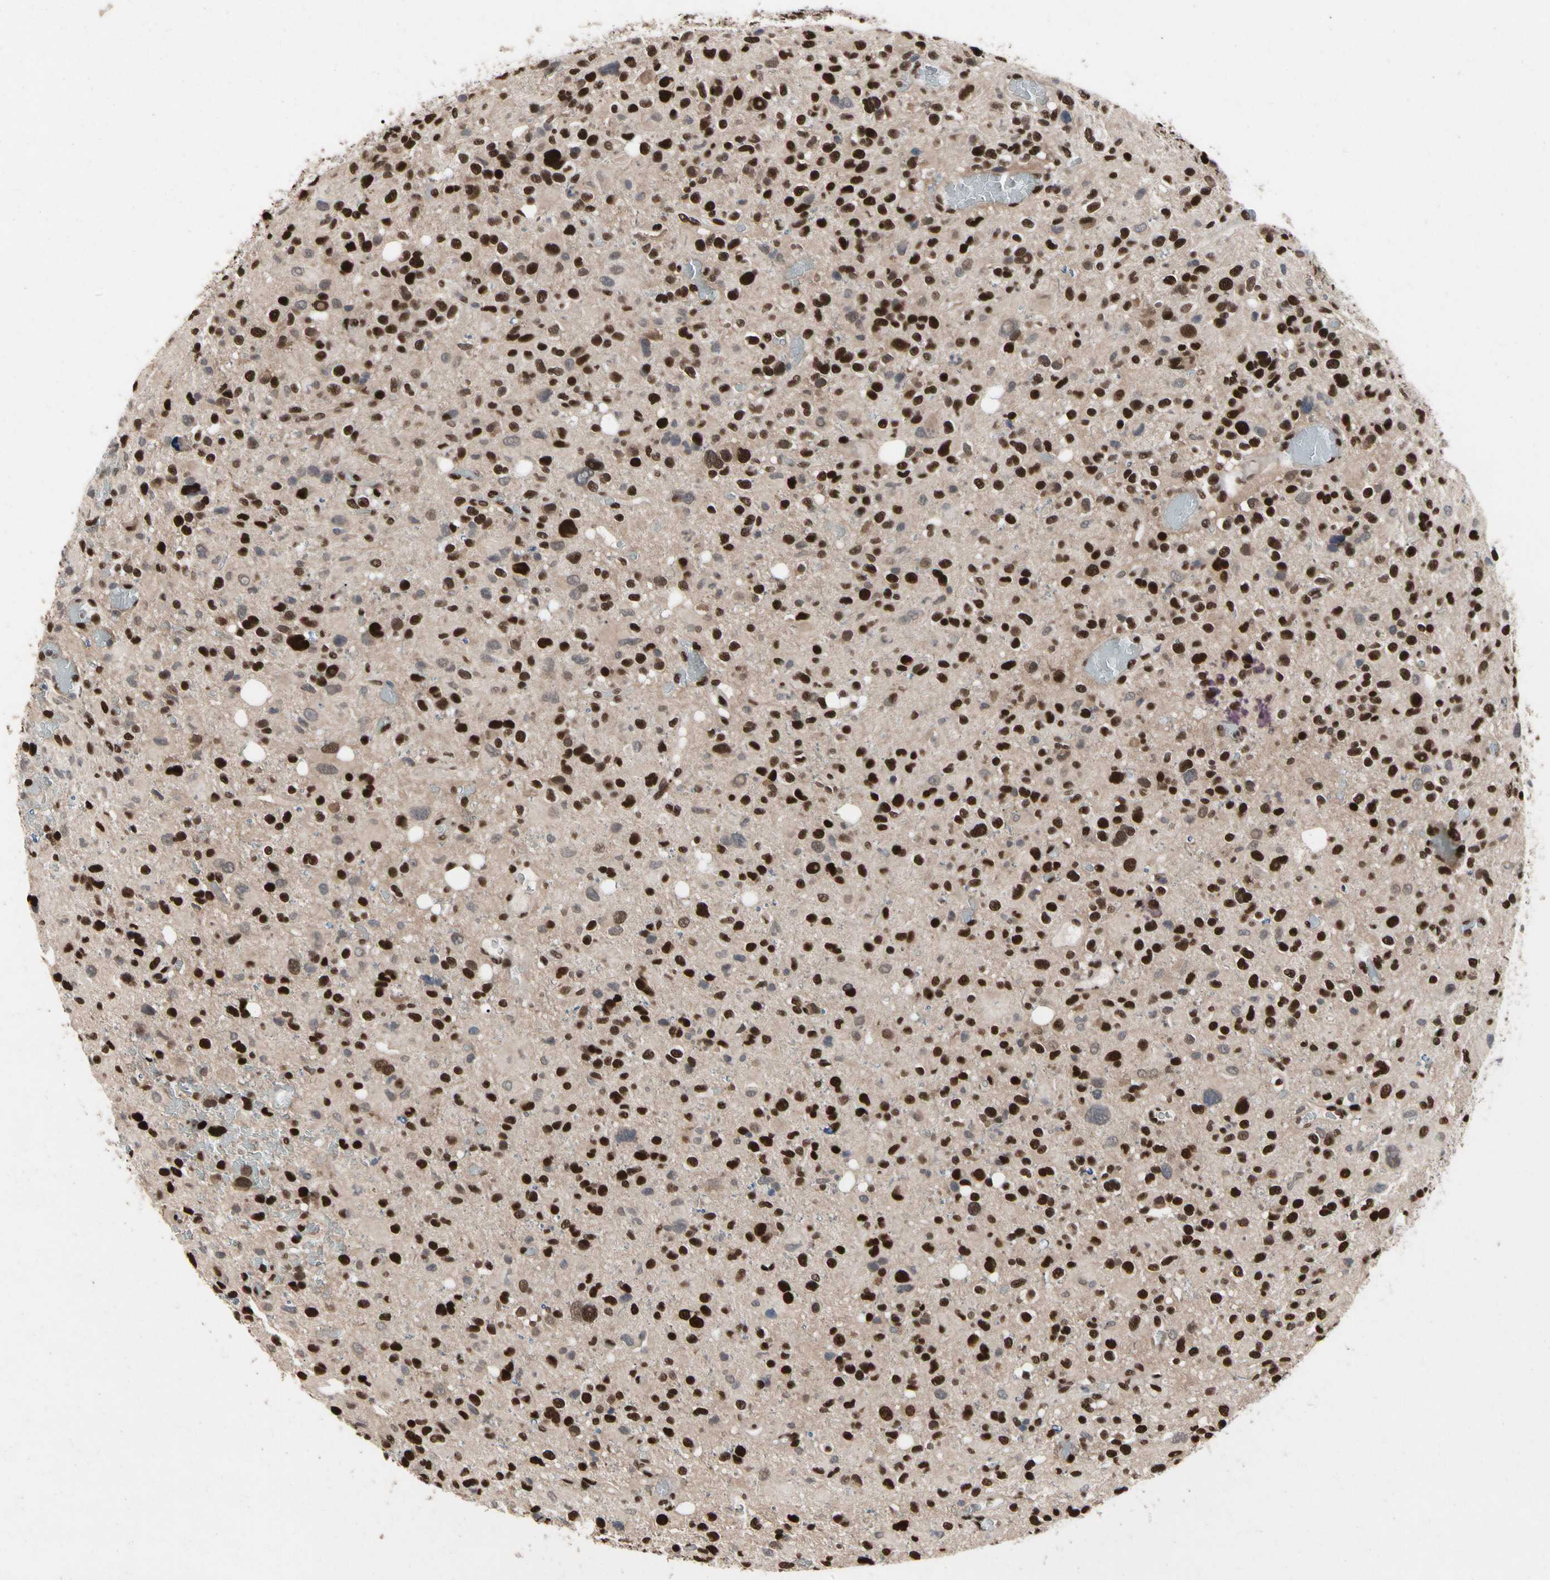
{"staining": {"intensity": "strong", "quantity": ">75%", "location": "nuclear"}, "tissue": "glioma", "cell_type": "Tumor cells", "image_type": "cancer", "snomed": [{"axis": "morphology", "description": "Glioma, malignant, High grade"}, {"axis": "topography", "description": "Brain"}], "caption": "Strong nuclear positivity is present in about >75% of tumor cells in malignant high-grade glioma.", "gene": "FAM98B", "patient": {"sex": "male", "age": 48}}